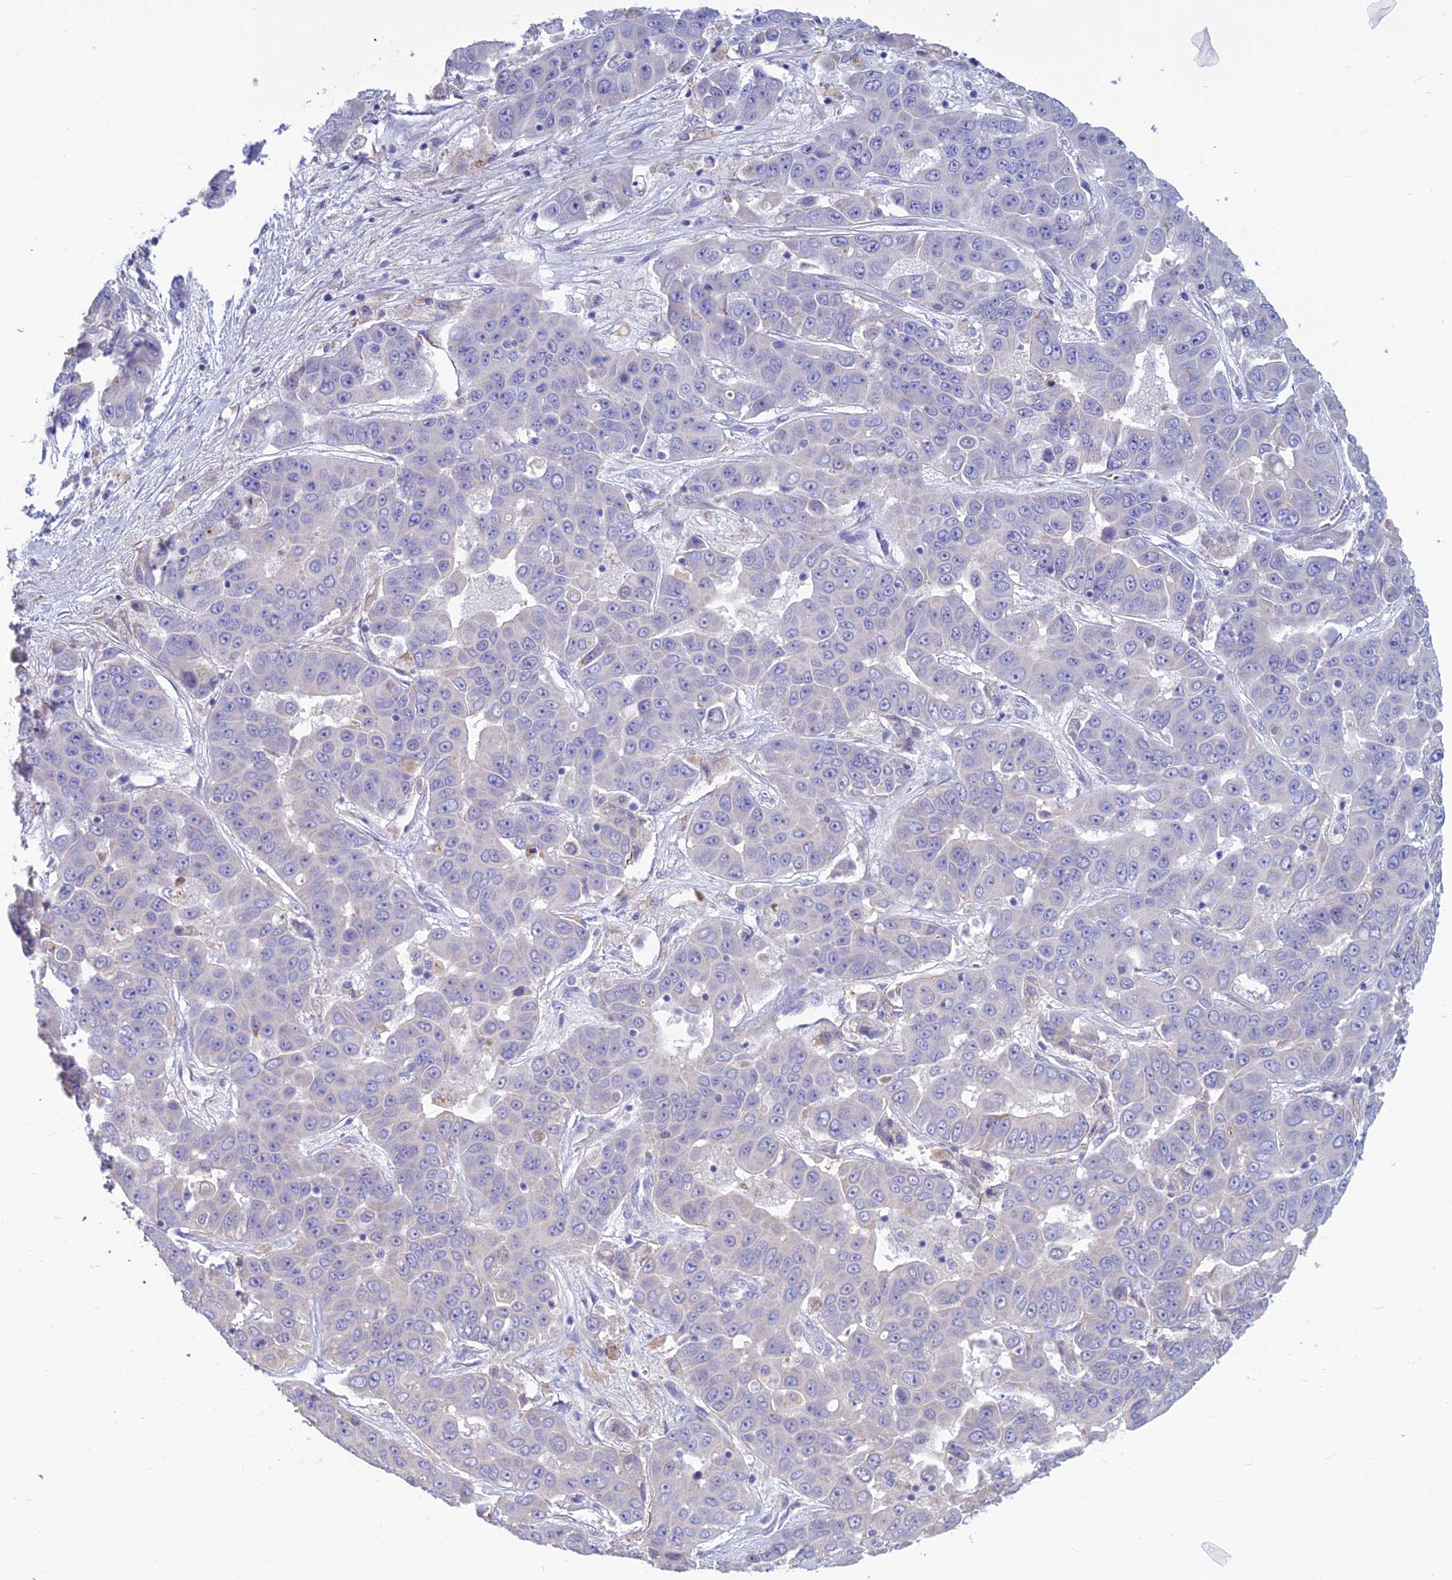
{"staining": {"intensity": "negative", "quantity": "none", "location": "none"}, "tissue": "liver cancer", "cell_type": "Tumor cells", "image_type": "cancer", "snomed": [{"axis": "morphology", "description": "Cholangiocarcinoma"}, {"axis": "topography", "description": "Liver"}], "caption": "Micrograph shows no significant protein staining in tumor cells of liver cancer.", "gene": "BHMT2", "patient": {"sex": "female", "age": 52}}